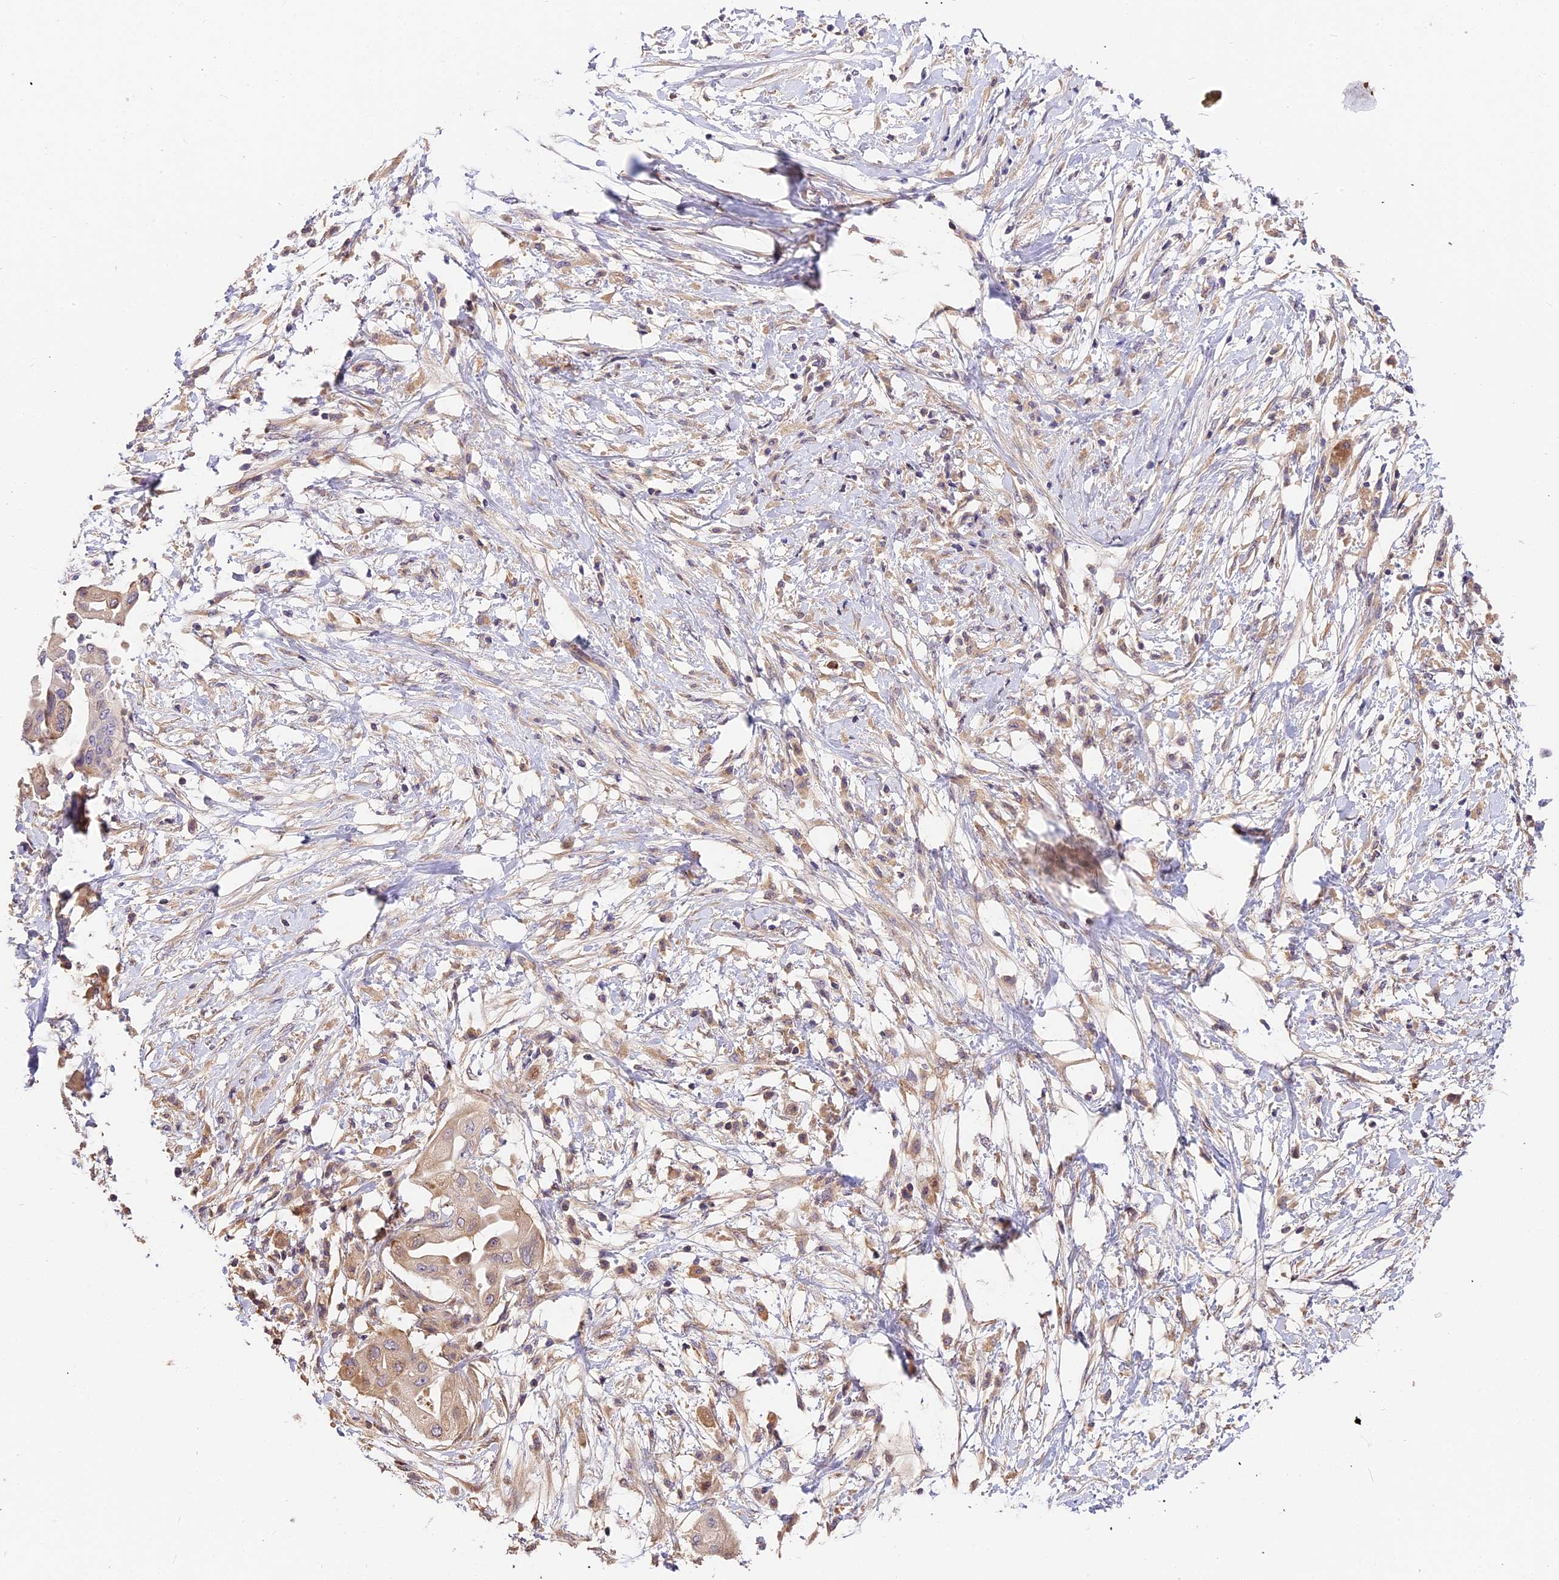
{"staining": {"intensity": "weak", "quantity": "<25%", "location": "cytoplasmic/membranous"}, "tissue": "pancreatic cancer", "cell_type": "Tumor cells", "image_type": "cancer", "snomed": [{"axis": "morphology", "description": "Adenocarcinoma, NOS"}, {"axis": "topography", "description": "Pancreas"}], "caption": "DAB immunohistochemical staining of pancreatic cancer exhibits no significant positivity in tumor cells.", "gene": "ARHGAP17", "patient": {"sex": "male", "age": 68}}